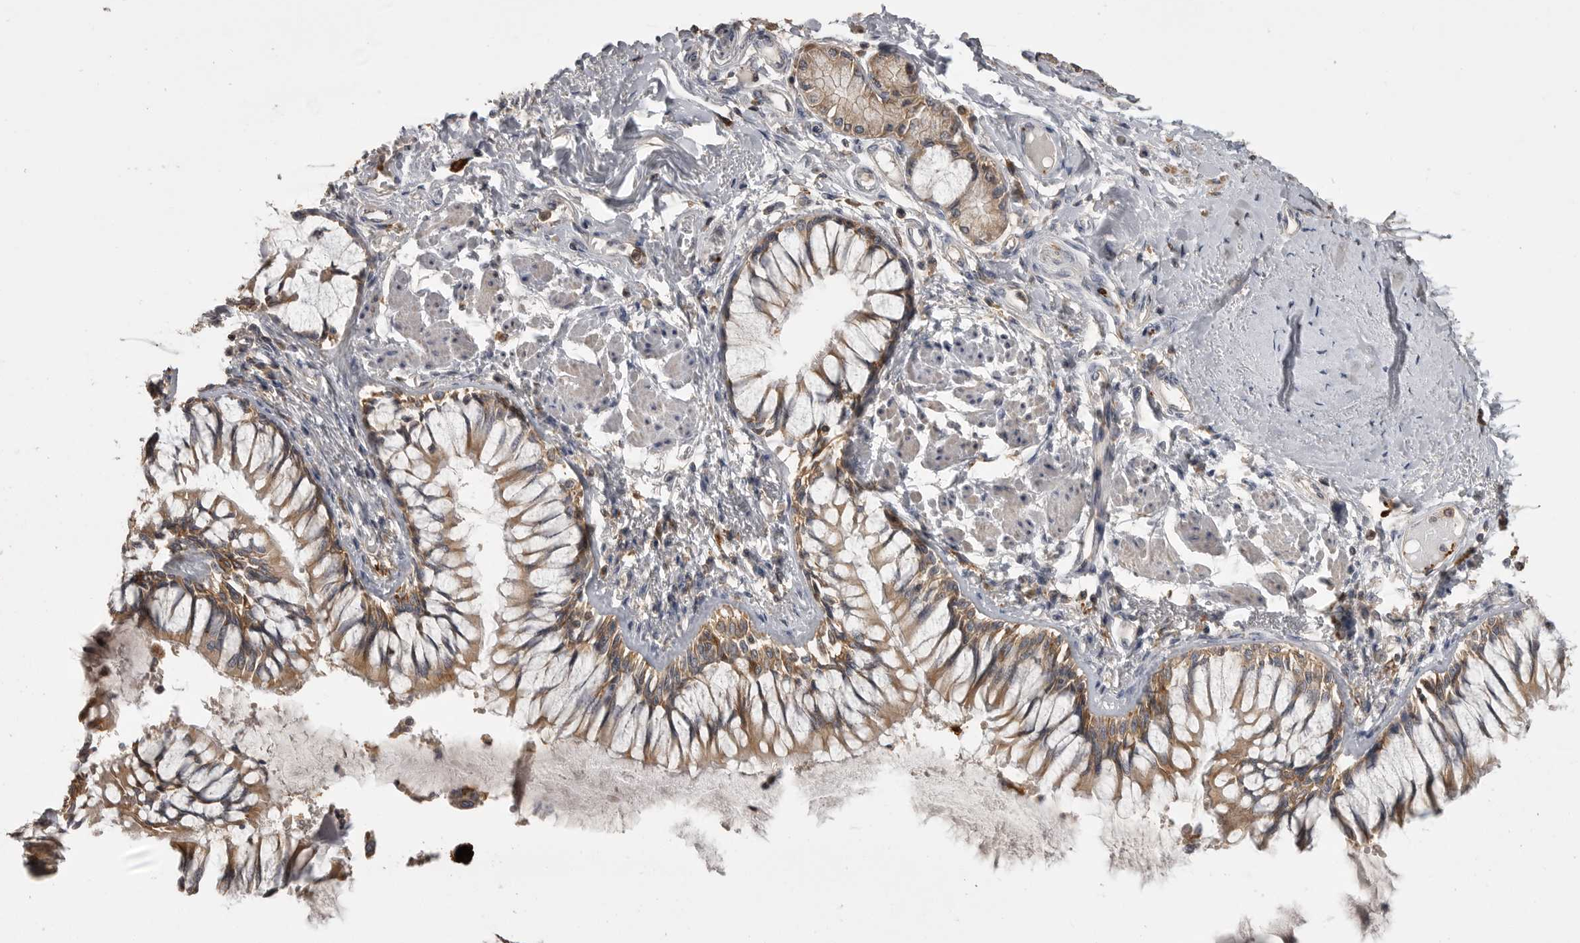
{"staining": {"intensity": "moderate", "quantity": ">75%", "location": "cytoplasmic/membranous"}, "tissue": "bronchus", "cell_type": "Respiratory epithelial cells", "image_type": "normal", "snomed": [{"axis": "morphology", "description": "Normal tissue, NOS"}, {"axis": "topography", "description": "Cartilage tissue"}, {"axis": "topography", "description": "Bronchus"}, {"axis": "topography", "description": "Lung"}], "caption": "An image showing moderate cytoplasmic/membranous positivity in about >75% of respiratory epithelial cells in benign bronchus, as visualized by brown immunohistochemical staining.", "gene": "CMTM6", "patient": {"sex": "male", "age": 64}}